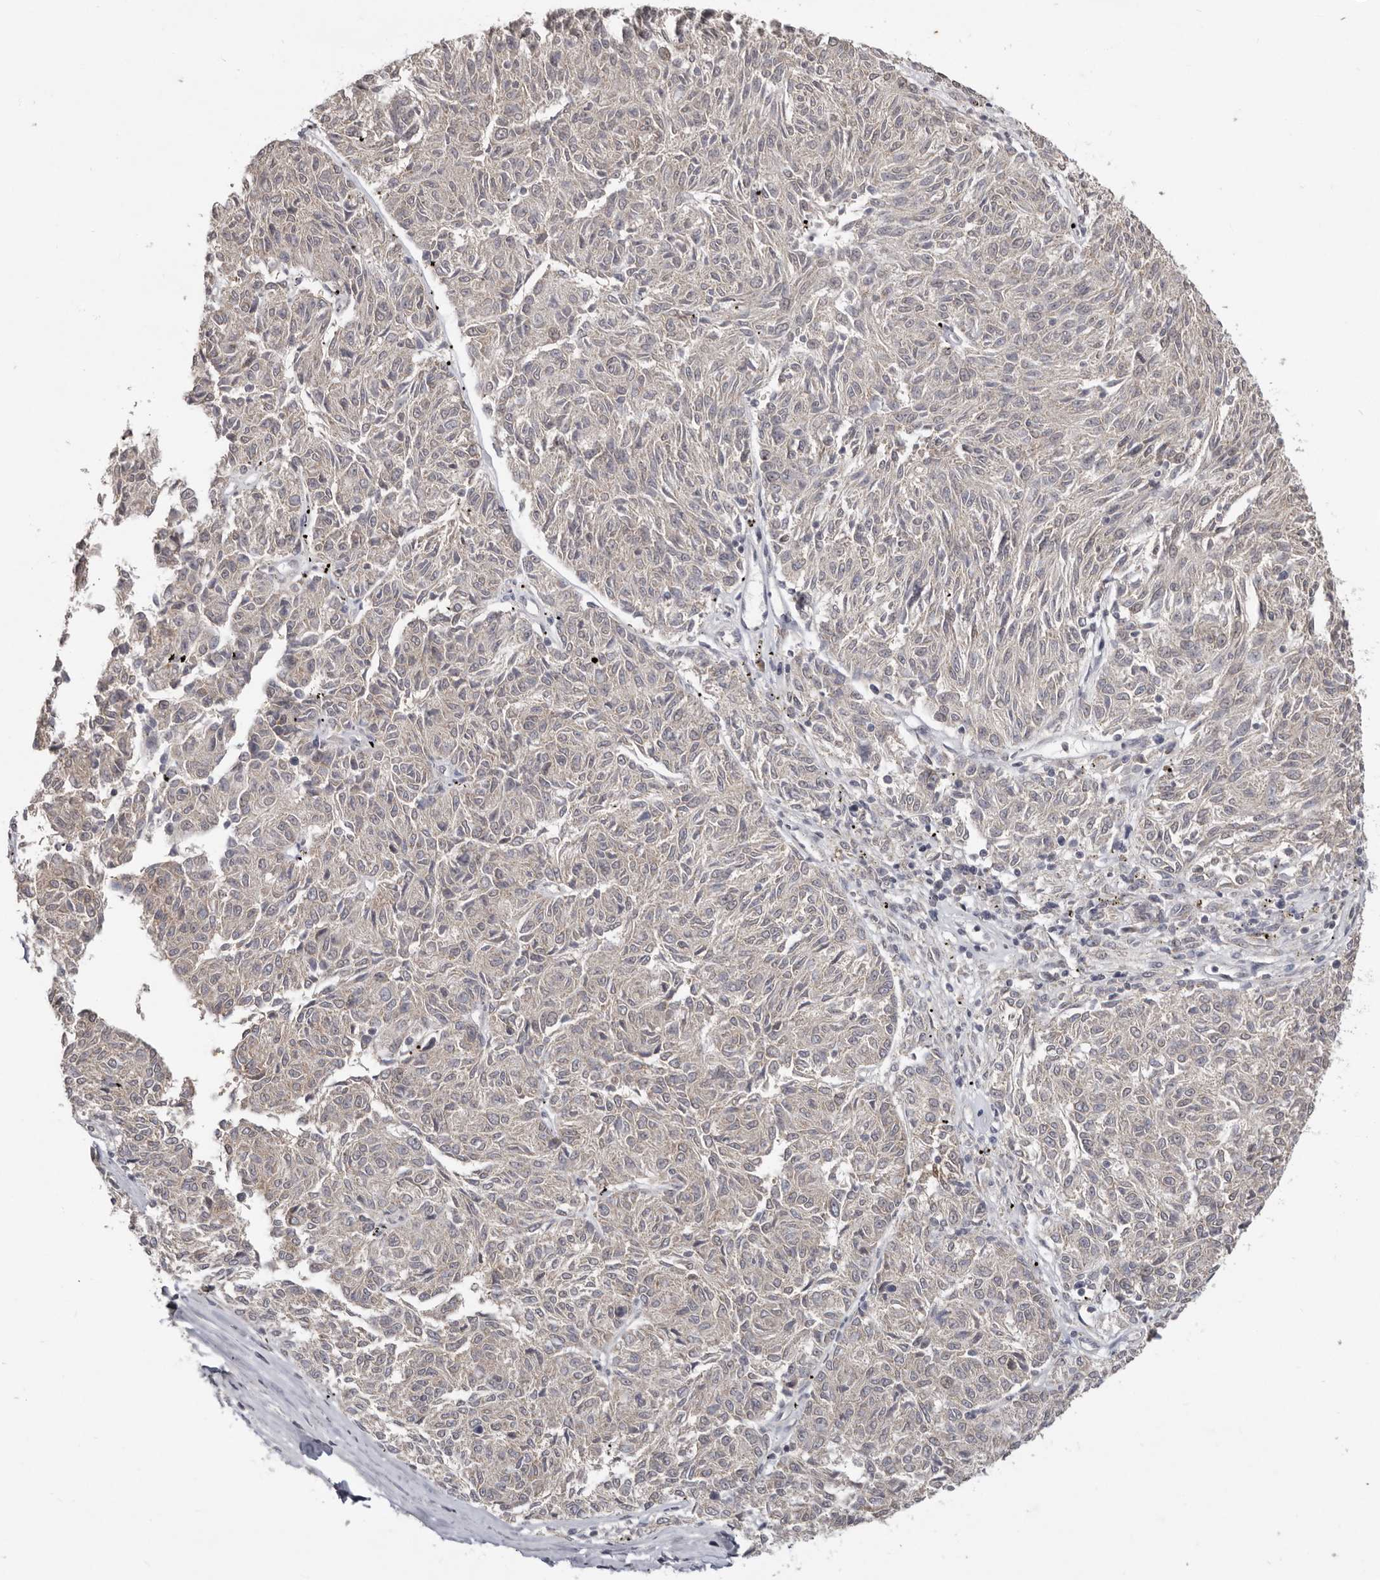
{"staining": {"intensity": "negative", "quantity": "none", "location": "none"}, "tissue": "melanoma", "cell_type": "Tumor cells", "image_type": "cancer", "snomed": [{"axis": "morphology", "description": "Malignant melanoma, NOS"}, {"axis": "topography", "description": "Skin"}], "caption": "DAB (3,3'-diaminobenzidine) immunohistochemical staining of human malignant melanoma displays no significant positivity in tumor cells.", "gene": "LINGO2", "patient": {"sex": "female", "age": 72}}